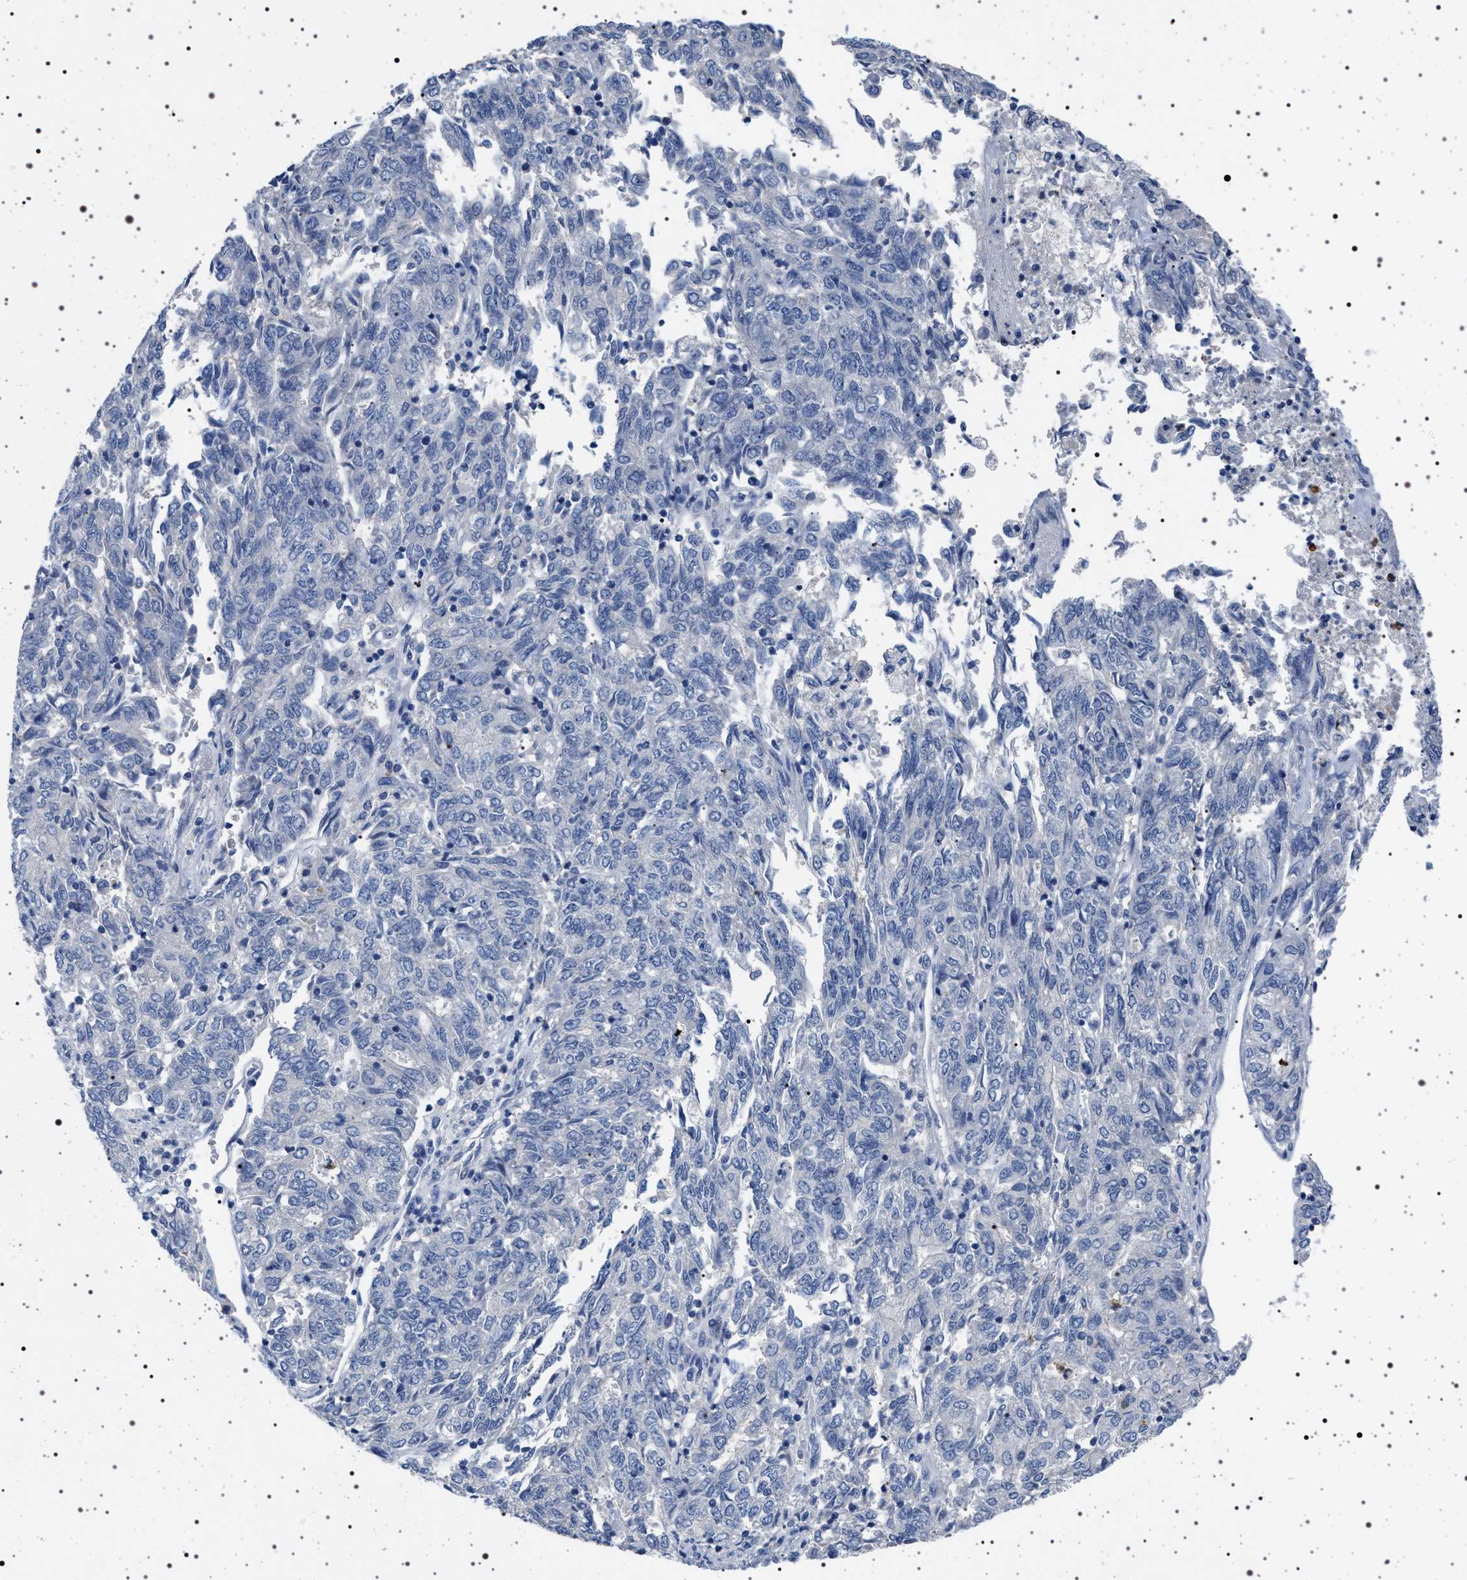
{"staining": {"intensity": "negative", "quantity": "none", "location": "none"}, "tissue": "endometrial cancer", "cell_type": "Tumor cells", "image_type": "cancer", "snomed": [{"axis": "morphology", "description": "Adenocarcinoma, NOS"}, {"axis": "topography", "description": "Endometrium"}], "caption": "Immunohistochemical staining of human endometrial cancer displays no significant positivity in tumor cells.", "gene": "NAT9", "patient": {"sex": "female", "age": 80}}